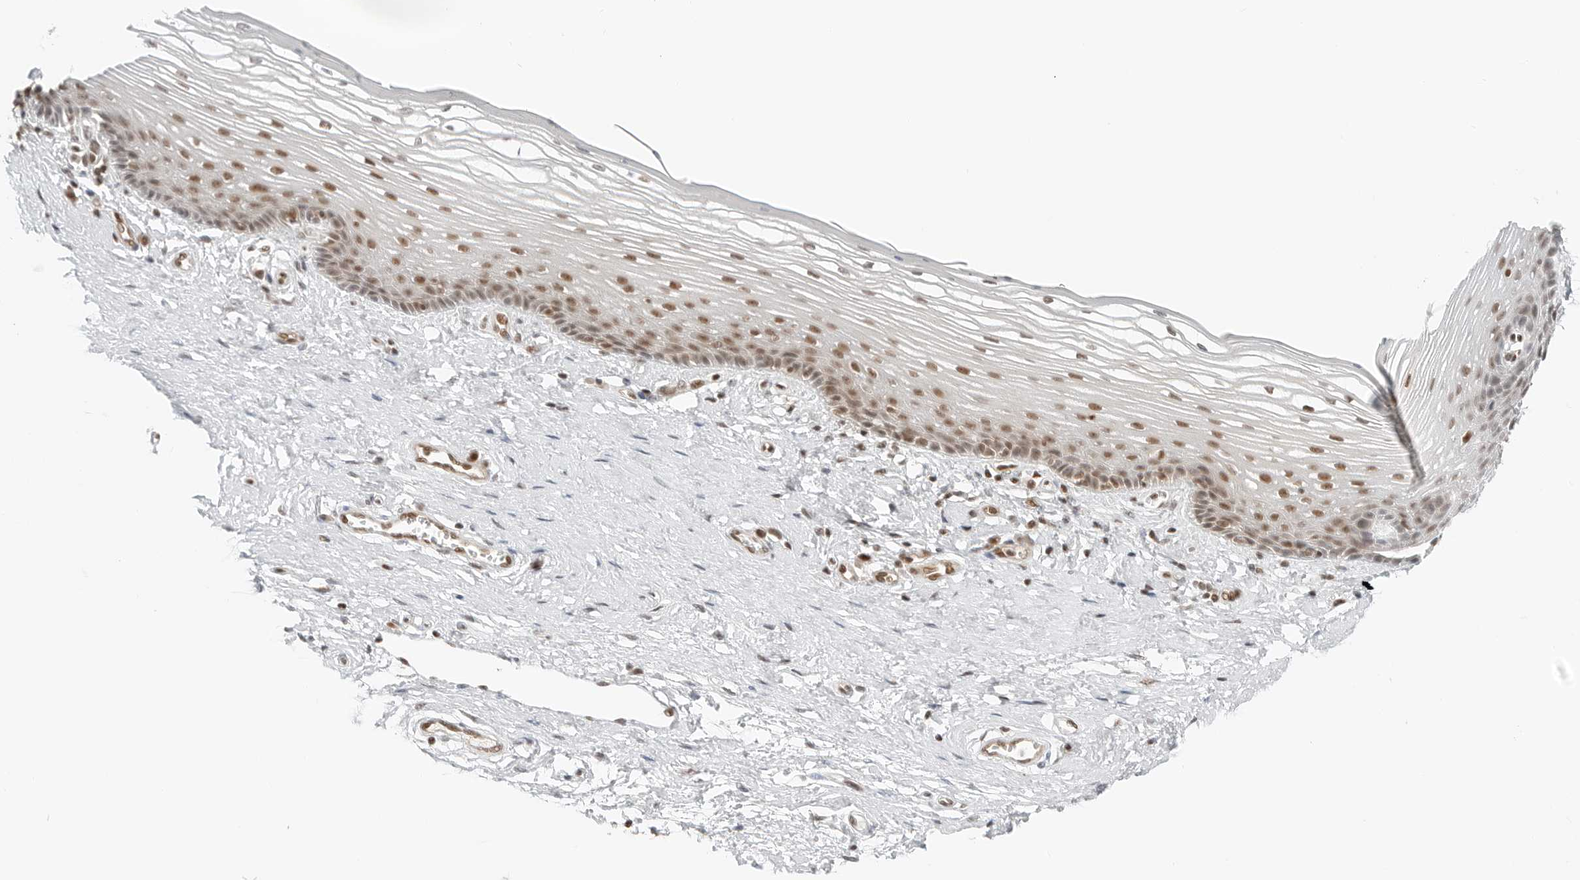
{"staining": {"intensity": "moderate", "quantity": ">75%", "location": "nuclear"}, "tissue": "vagina", "cell_type": "Squamous epithelial cells", "image_type": "normal", "snomed": [{"axis": "morphology", "description": "Normal tissue, NOS"}, {"axis": "topography", "description": "Vagina"}], "caption": "Squamous epithelial cells reveal moderate nuclear positivity in about >75% of cells in benign vagina.", "gene": "CRTC2", "patient": {"sex": "female", "age": 46}}